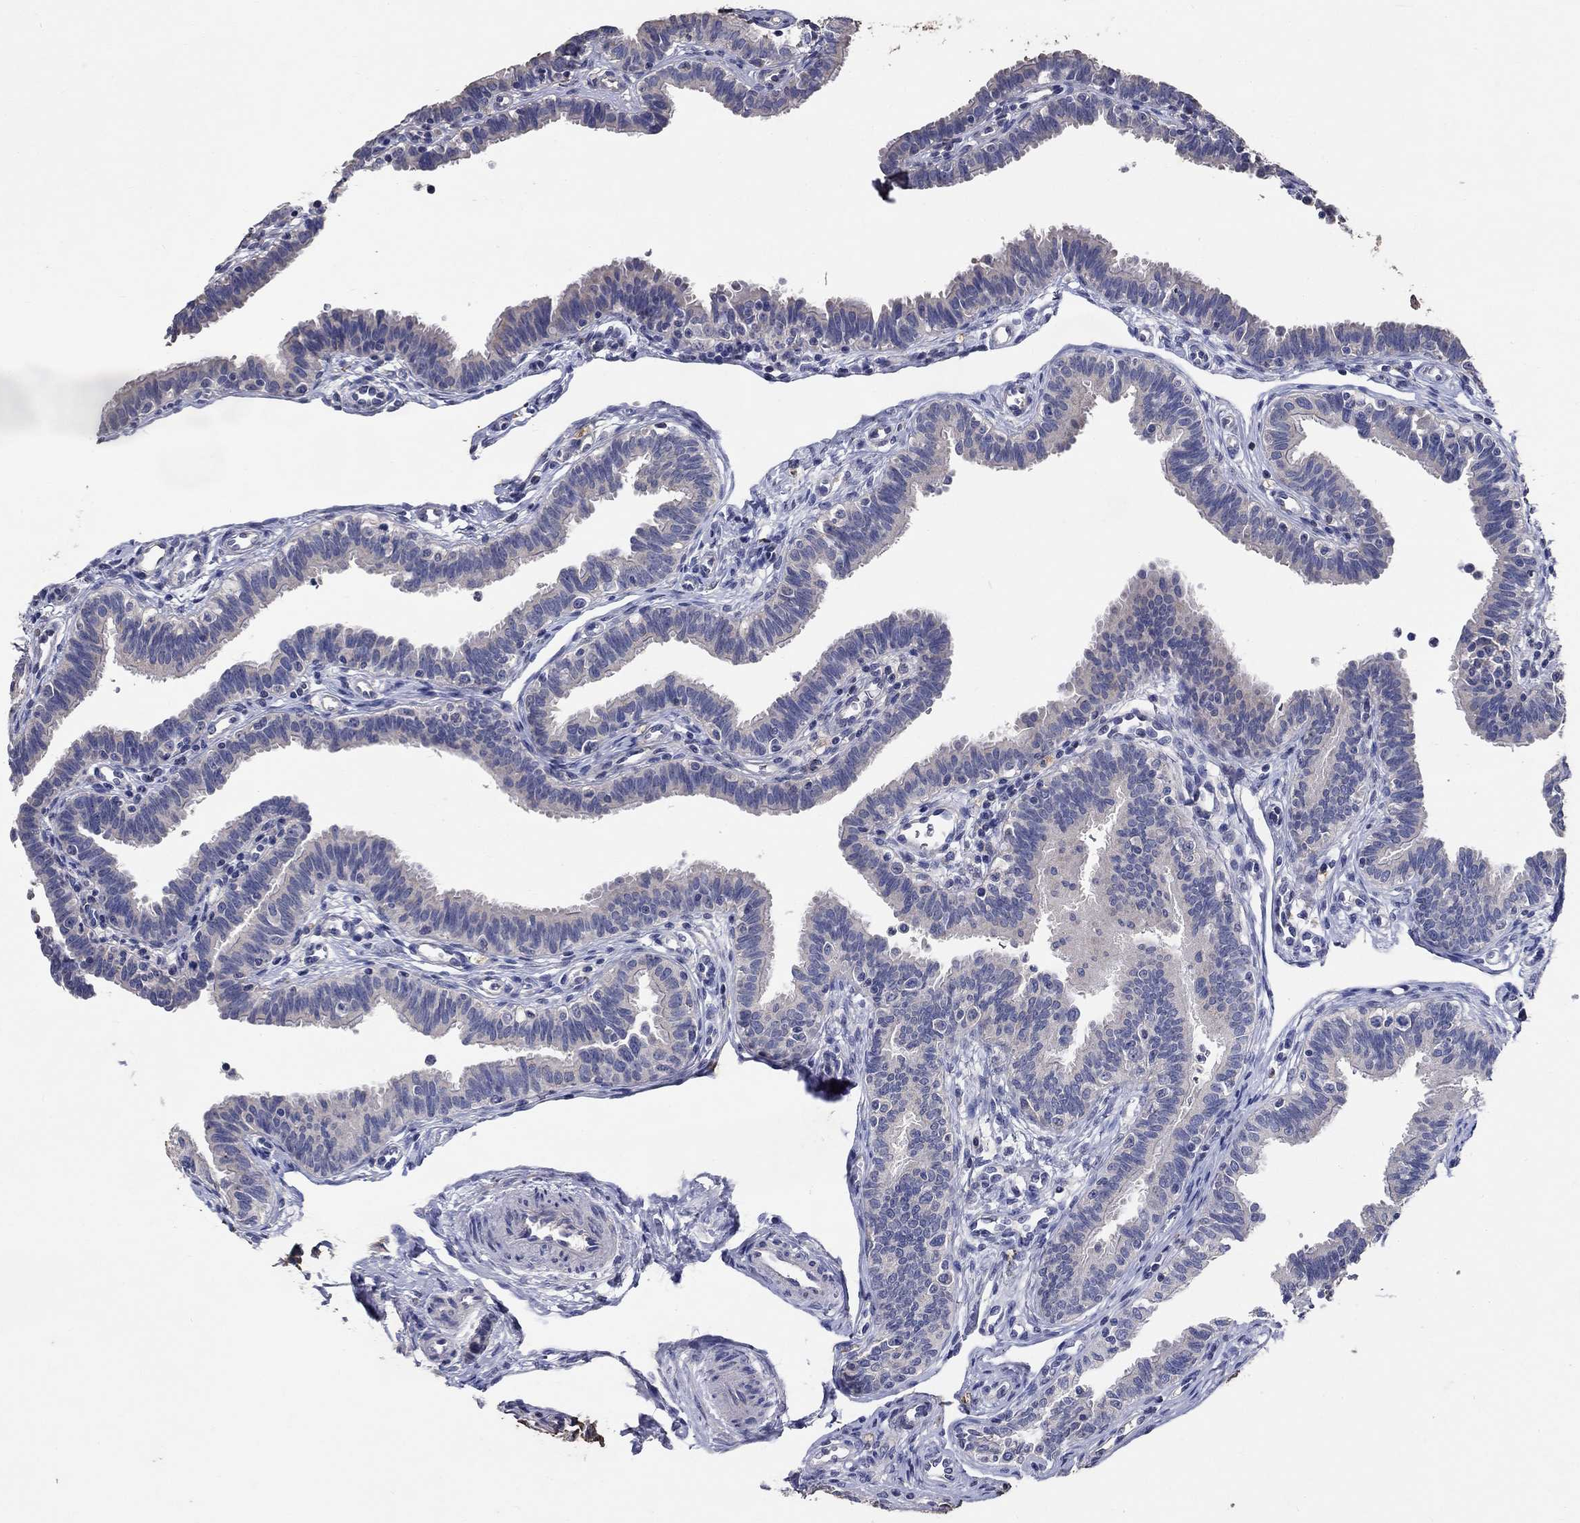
{"staining": {"intensity": "negative", "quantity": "none", "location": "none"}, "tissue": "fallopian tube", "cell_type": "Glandular cells", "image_type": "normal", "snomed": [{"axis": "morphology", "description": "Normal tissue, NOS"}, {"axis": "topography", "description": "Fallopian tube"}], "caption": "The IHC histopathology image has no significant positivity in glandular cells of fallopian tube. Brightfield microscopy of immunohistochemistry stained with DAB (3,3'-diaminobenzidine) (brown) and hematoxylin (blue), captured at high magnification.", "gene": "PROZ", "patient": {"sex": "female", "age": 36}}